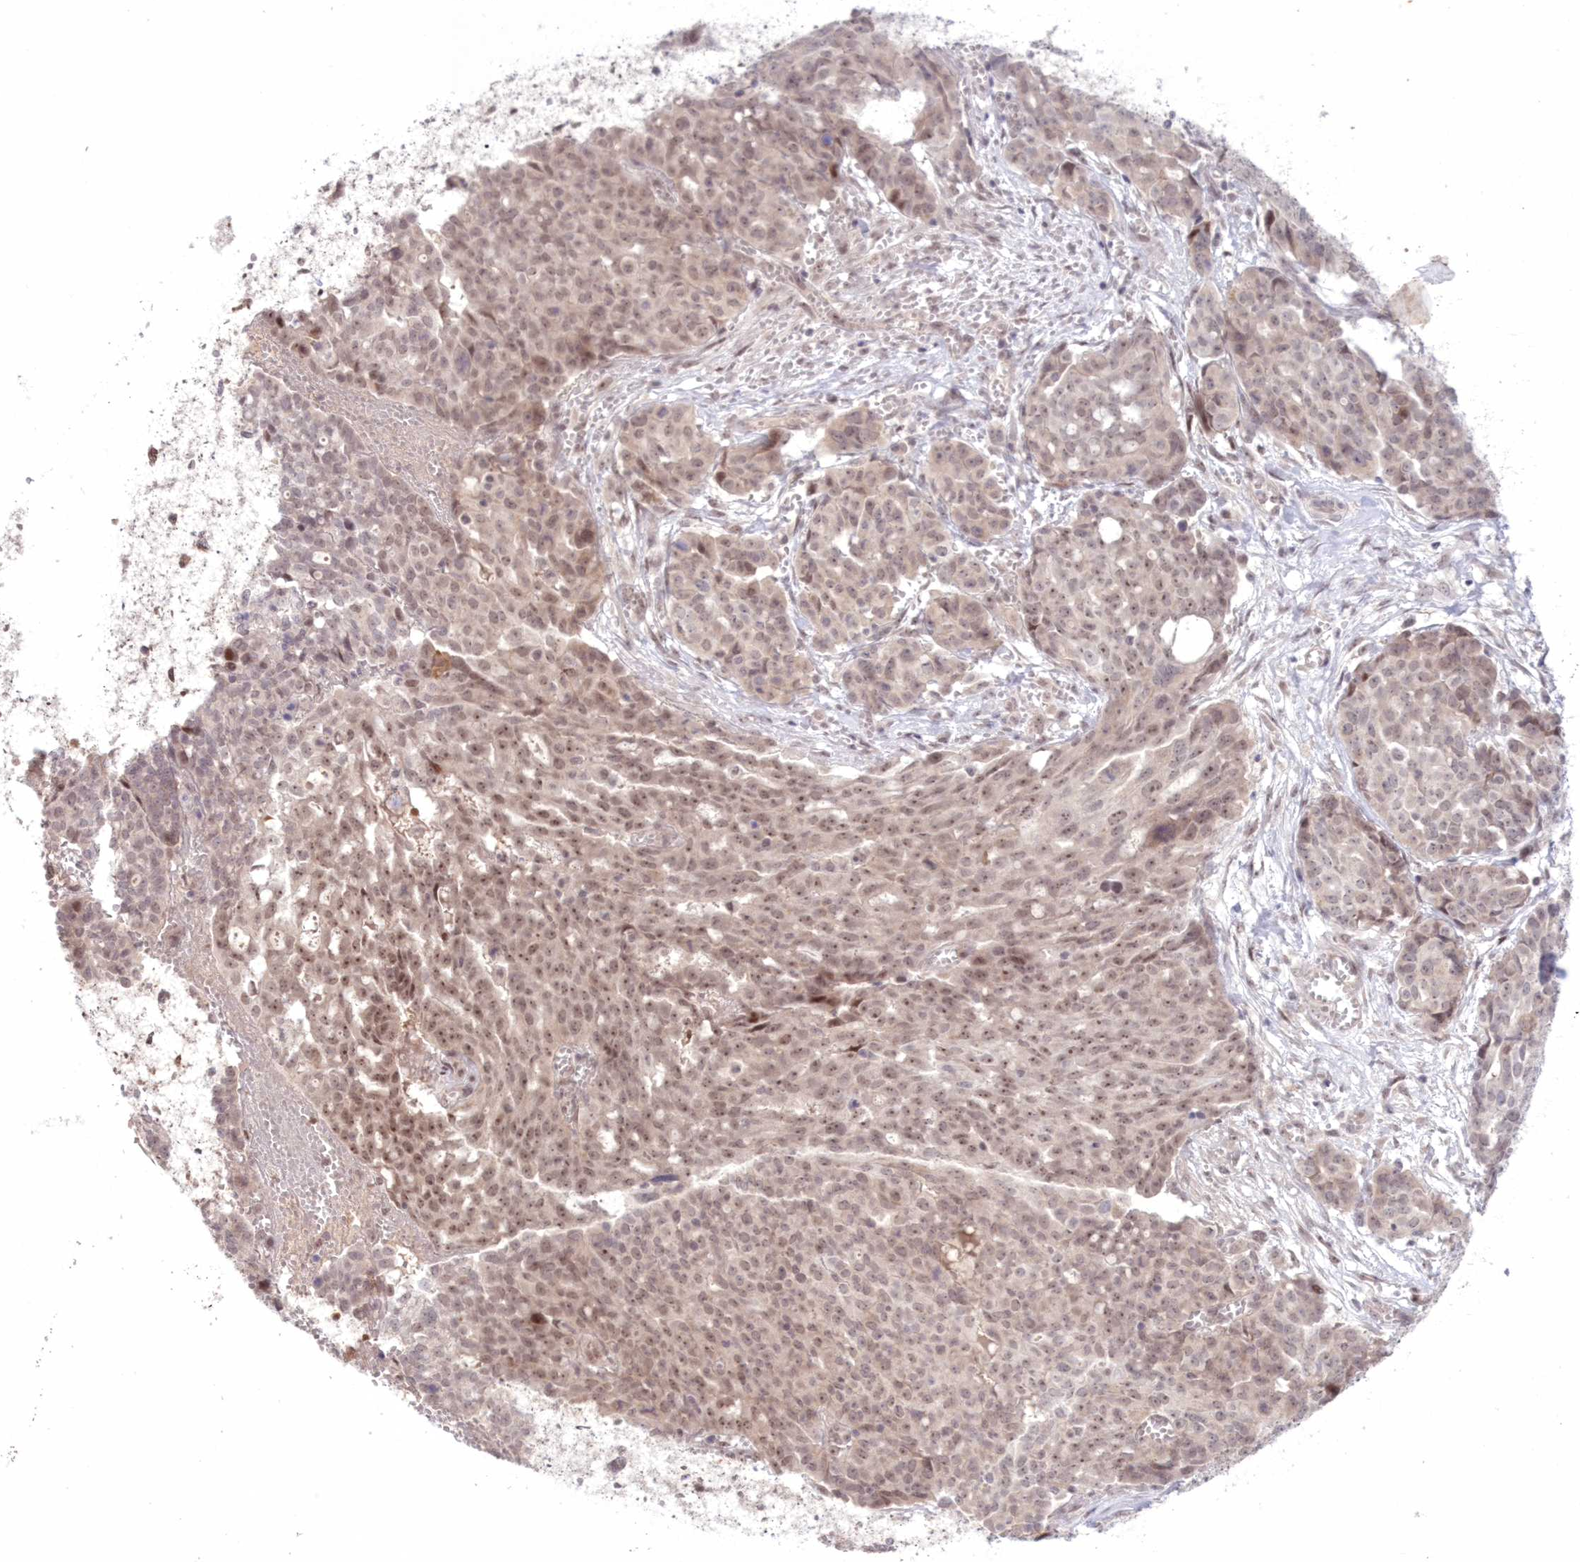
{"staining": {"intensity": "moderate", "quantity": ">75%", "location": "nuclear"}, "tissue": "ovarian cancer", "cell_type": "Tumor cells", "image_type": "cancer", "snomed": [{"axis": "morphology", "description": "Cystadenocarcinoma, serous, NOS"}, {"axis": "topography", "description": "Soft tissue"}, {"axis": "topography", "description": "Ovary"}], "caption": "Immunohistochemical staining of ovarian serous cystadenocarcinoma demonstrates medium levels of moderate nuclear protein staining in about >75% of tumor cells.", "gene": "NOA1", "patient": {"sex": "female", "age": 57}}